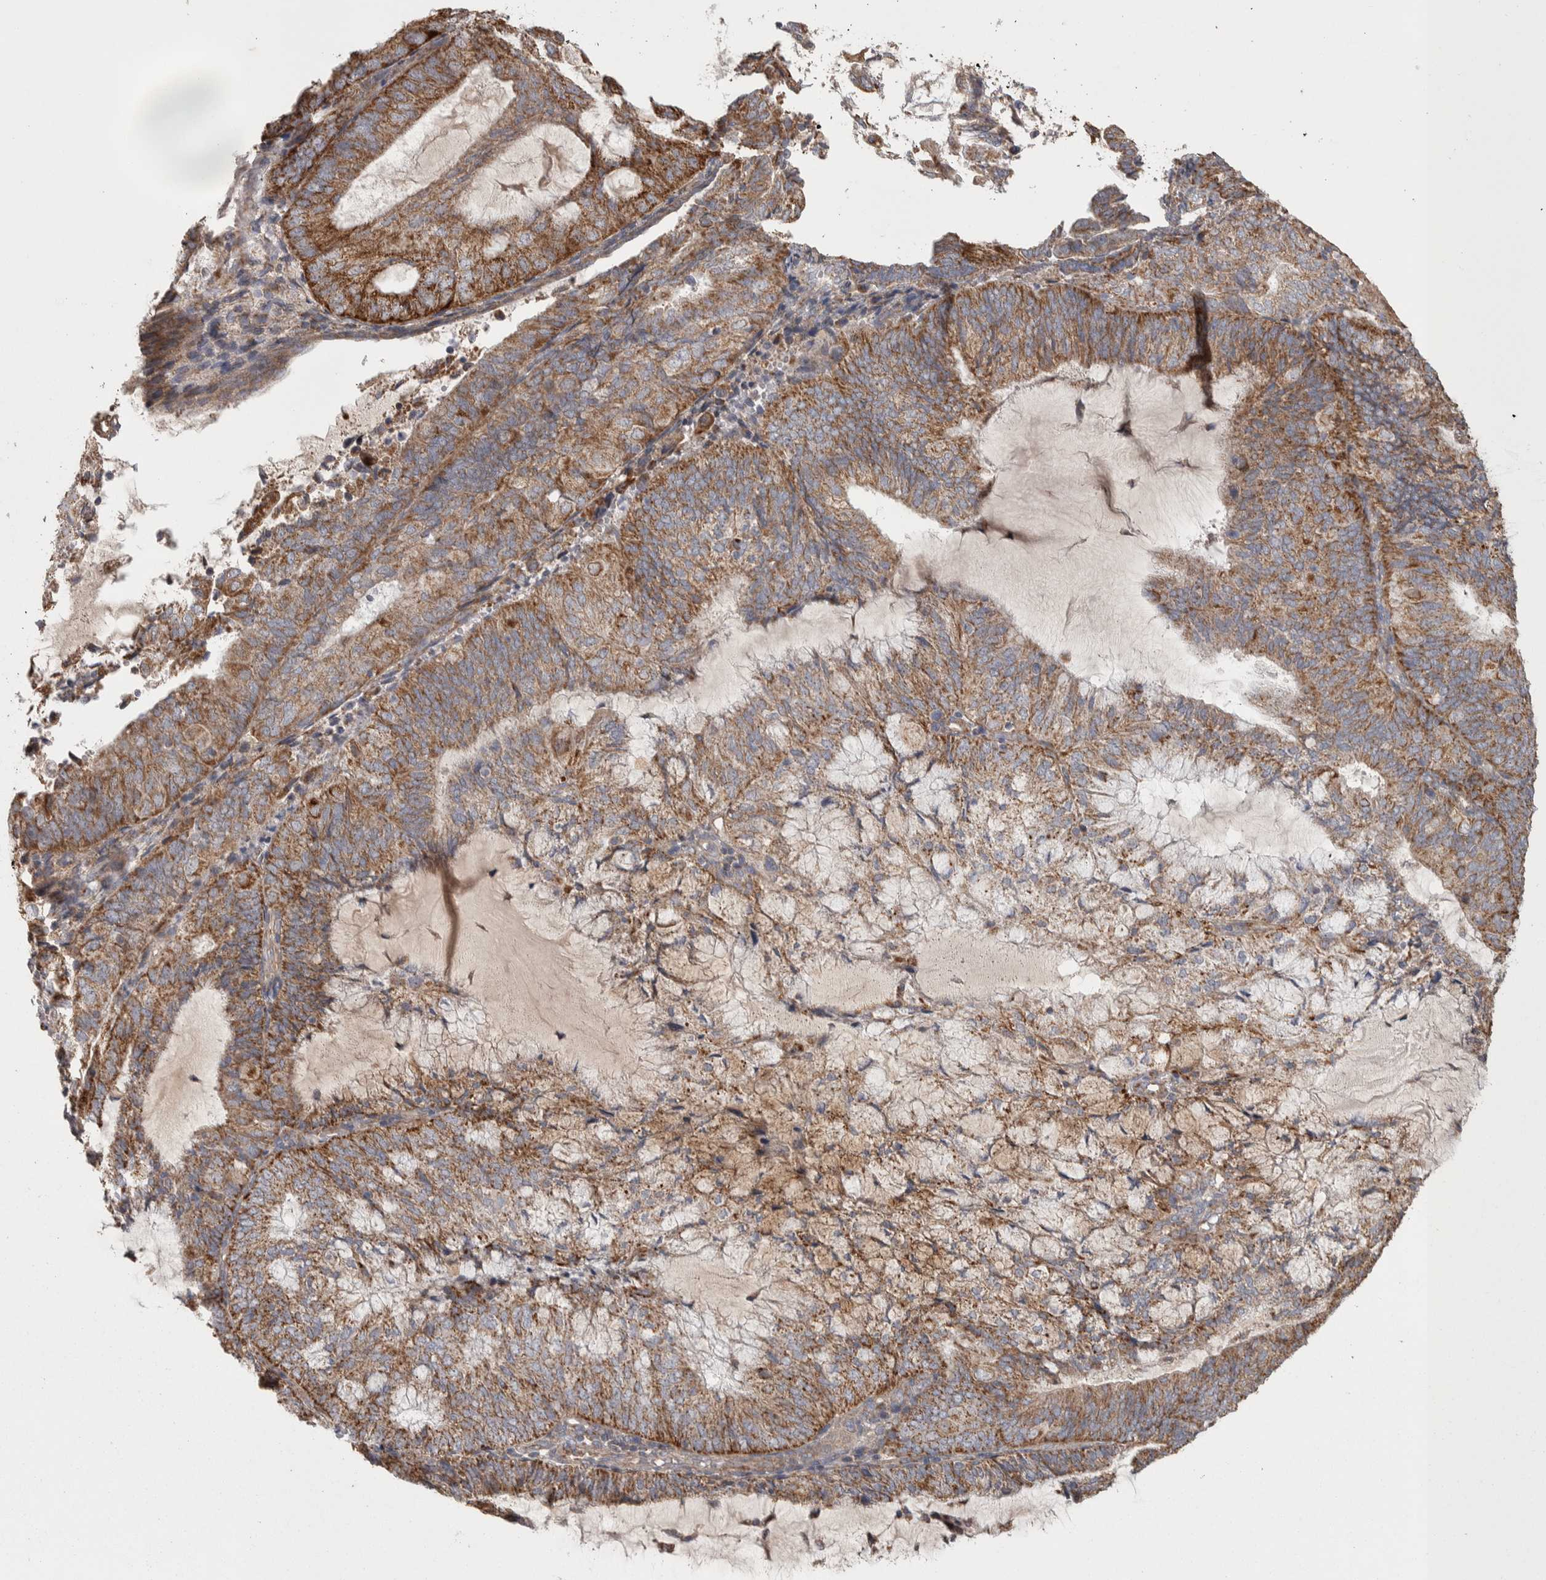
{"staining": {"intensity": "moderate", "quantity": ">75%", "location": "cytoplasmic/membranous"}, "tissue": "endometrial cancer", "cell_type": "Tumor cells", "image_type": "cancer", "snomed": [{"axis": "morphology", "description": "Adenocarcinoma, NOS"}, {"axis": "topography", "description": "Endometrium"}], "caption": "A photomicrograph showing moderate cytoplasmic/membranous staining in approximately >75% of tumor cells in adenocarcinoma (endometrial), as visualized by brown immunohistochemical staining.", "gene": "SCO1", "patient": {"sex": "female", "age": 81}}